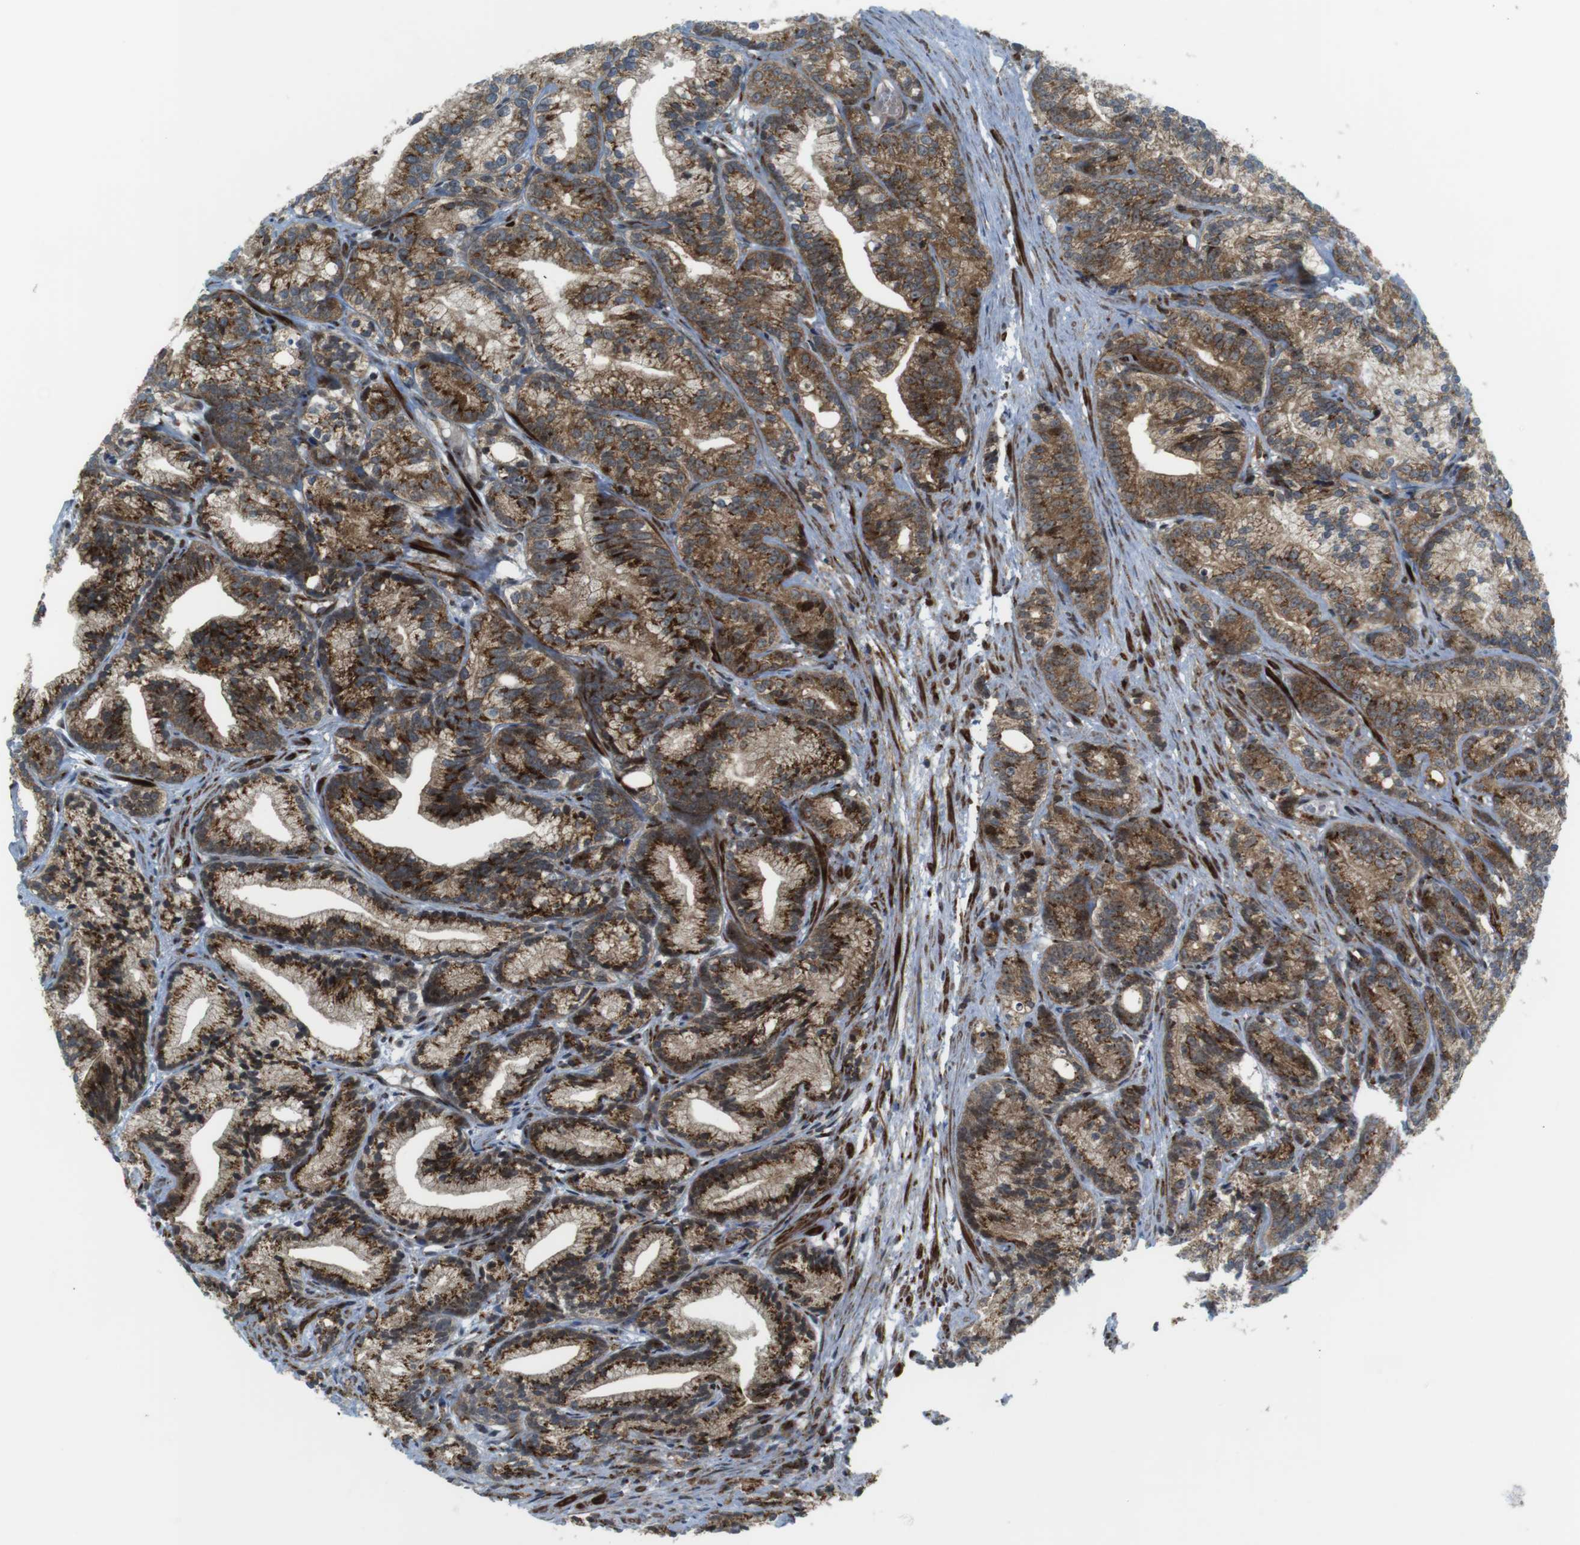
{"staining": {"intensity": "strong", "quantity": "25%-75%", "location": "cytoplasmic/membranous"}, "tissue": "prostate cancer", "cell_type": "Tumor cells", "image_type": "cancer", "snomed": [{"axis": "morphology", "description": "Adenocarcinoma, Low grade"}, {"axis": "topography", "description": "Prostate"}], "caption": "Strong cytoplasmic/membranous protein positivity is appreciated in about 25%-75% of tumor cells in prostate adenocarcinoma (low-grade).", "gene": "CUL7", "patient": {"sex": "male", "age": 89}}